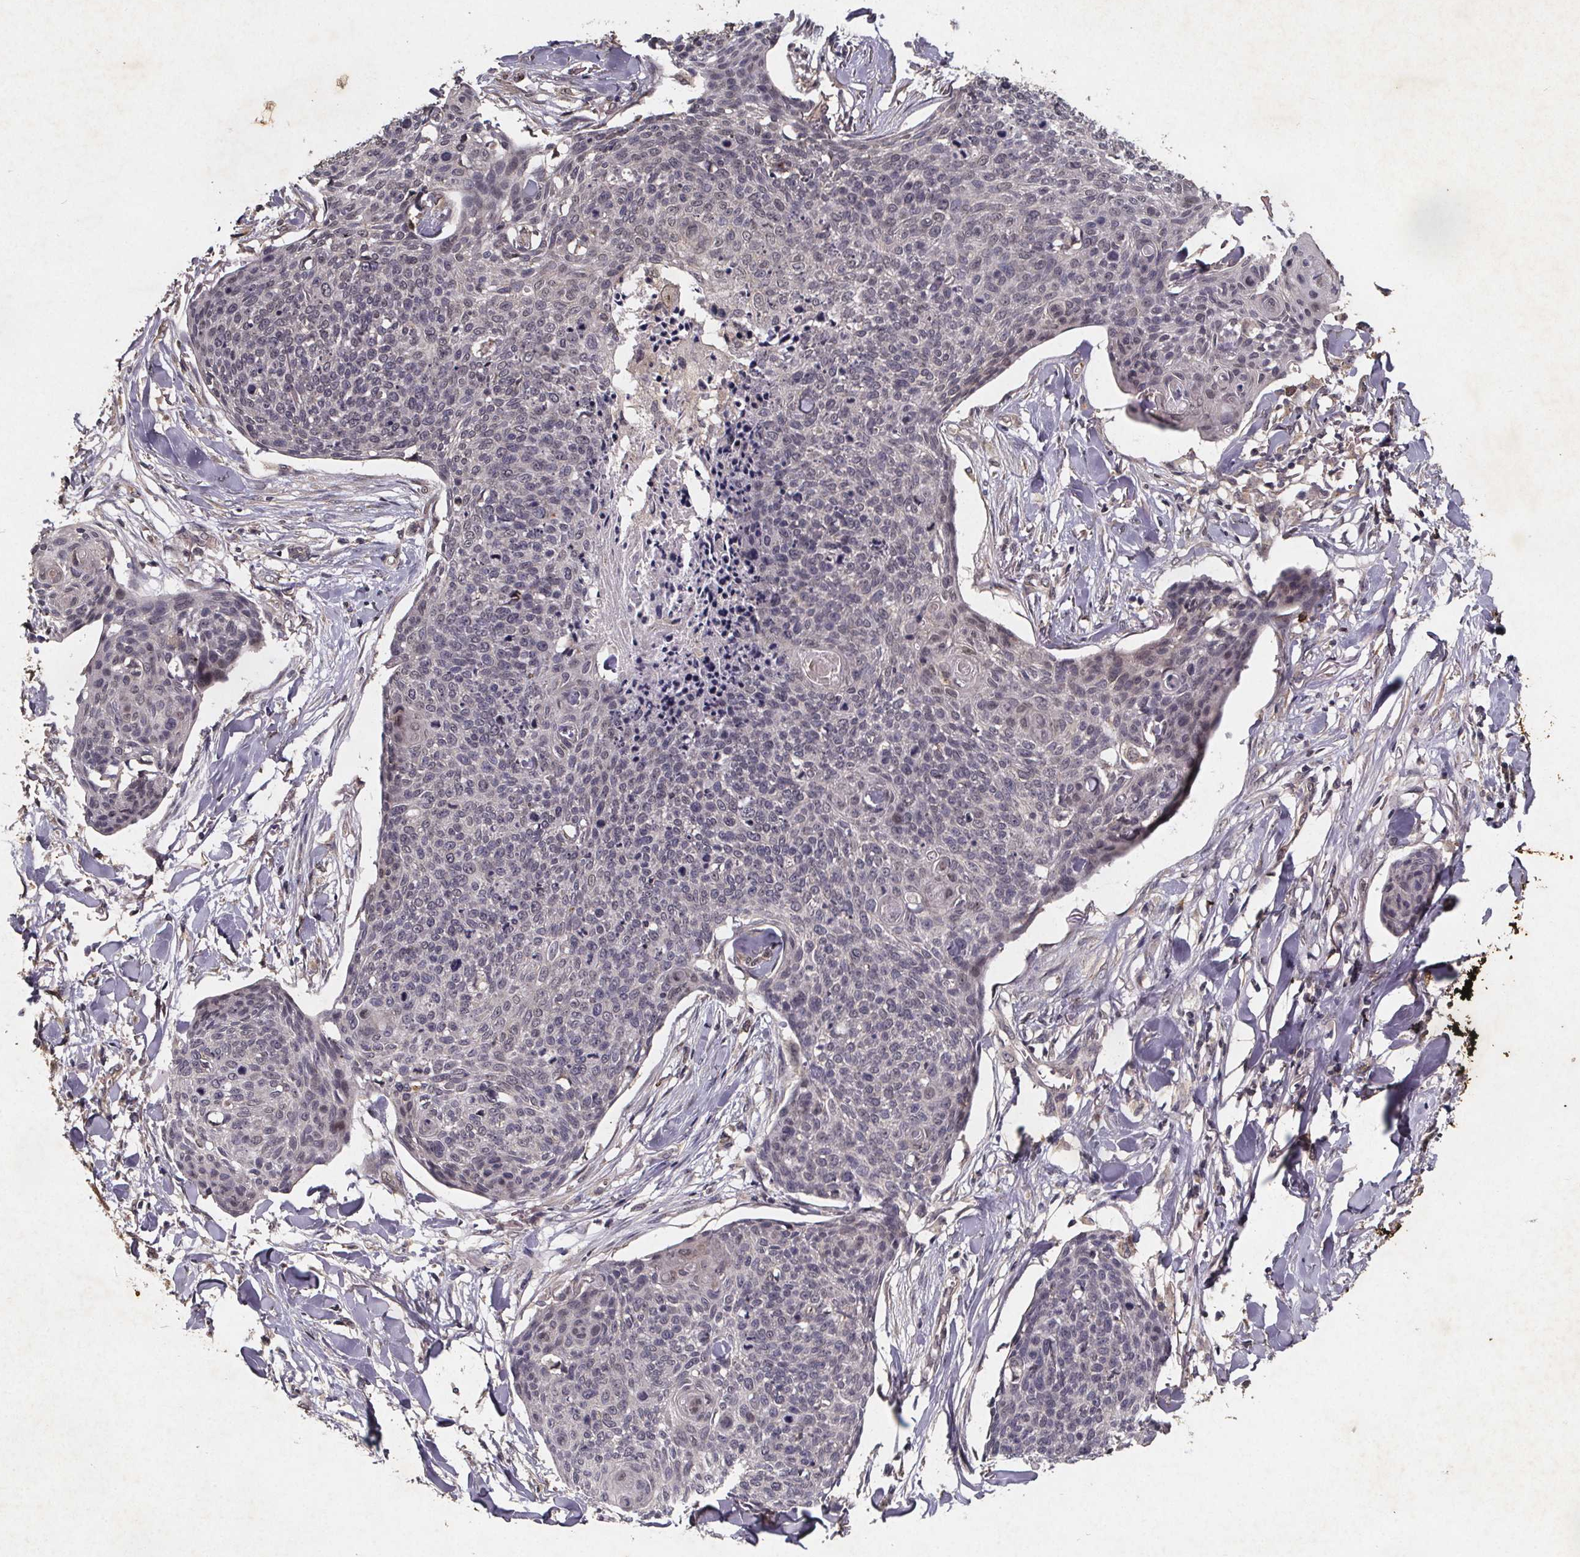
{"staining": {"intensity": "negative", "quantity": "none", "location": "none"}, "tissue": "skin cancer", "cell_type": "Tumor cells", "image_type": "cancer", "snomed": [{"axis": "morphology", "description": "Squamous cell carcinoma, NOS"}, {"axis": "topography", "description": "Skin"}, {"axis": "topography", "description": "Vulva"}], "caption": "IHC of skin cancer (squamous cell carcinoma) displays no staining in tumor cells. Brightfield microscopy of immunohistochemistry stained with DAB (3,3'-diaminobenzidine) (brown) and hematoxylin (blue), captured at high magnification.", "gene": "PIERCE2", "patient": {"sex": "female", "age": 75}}